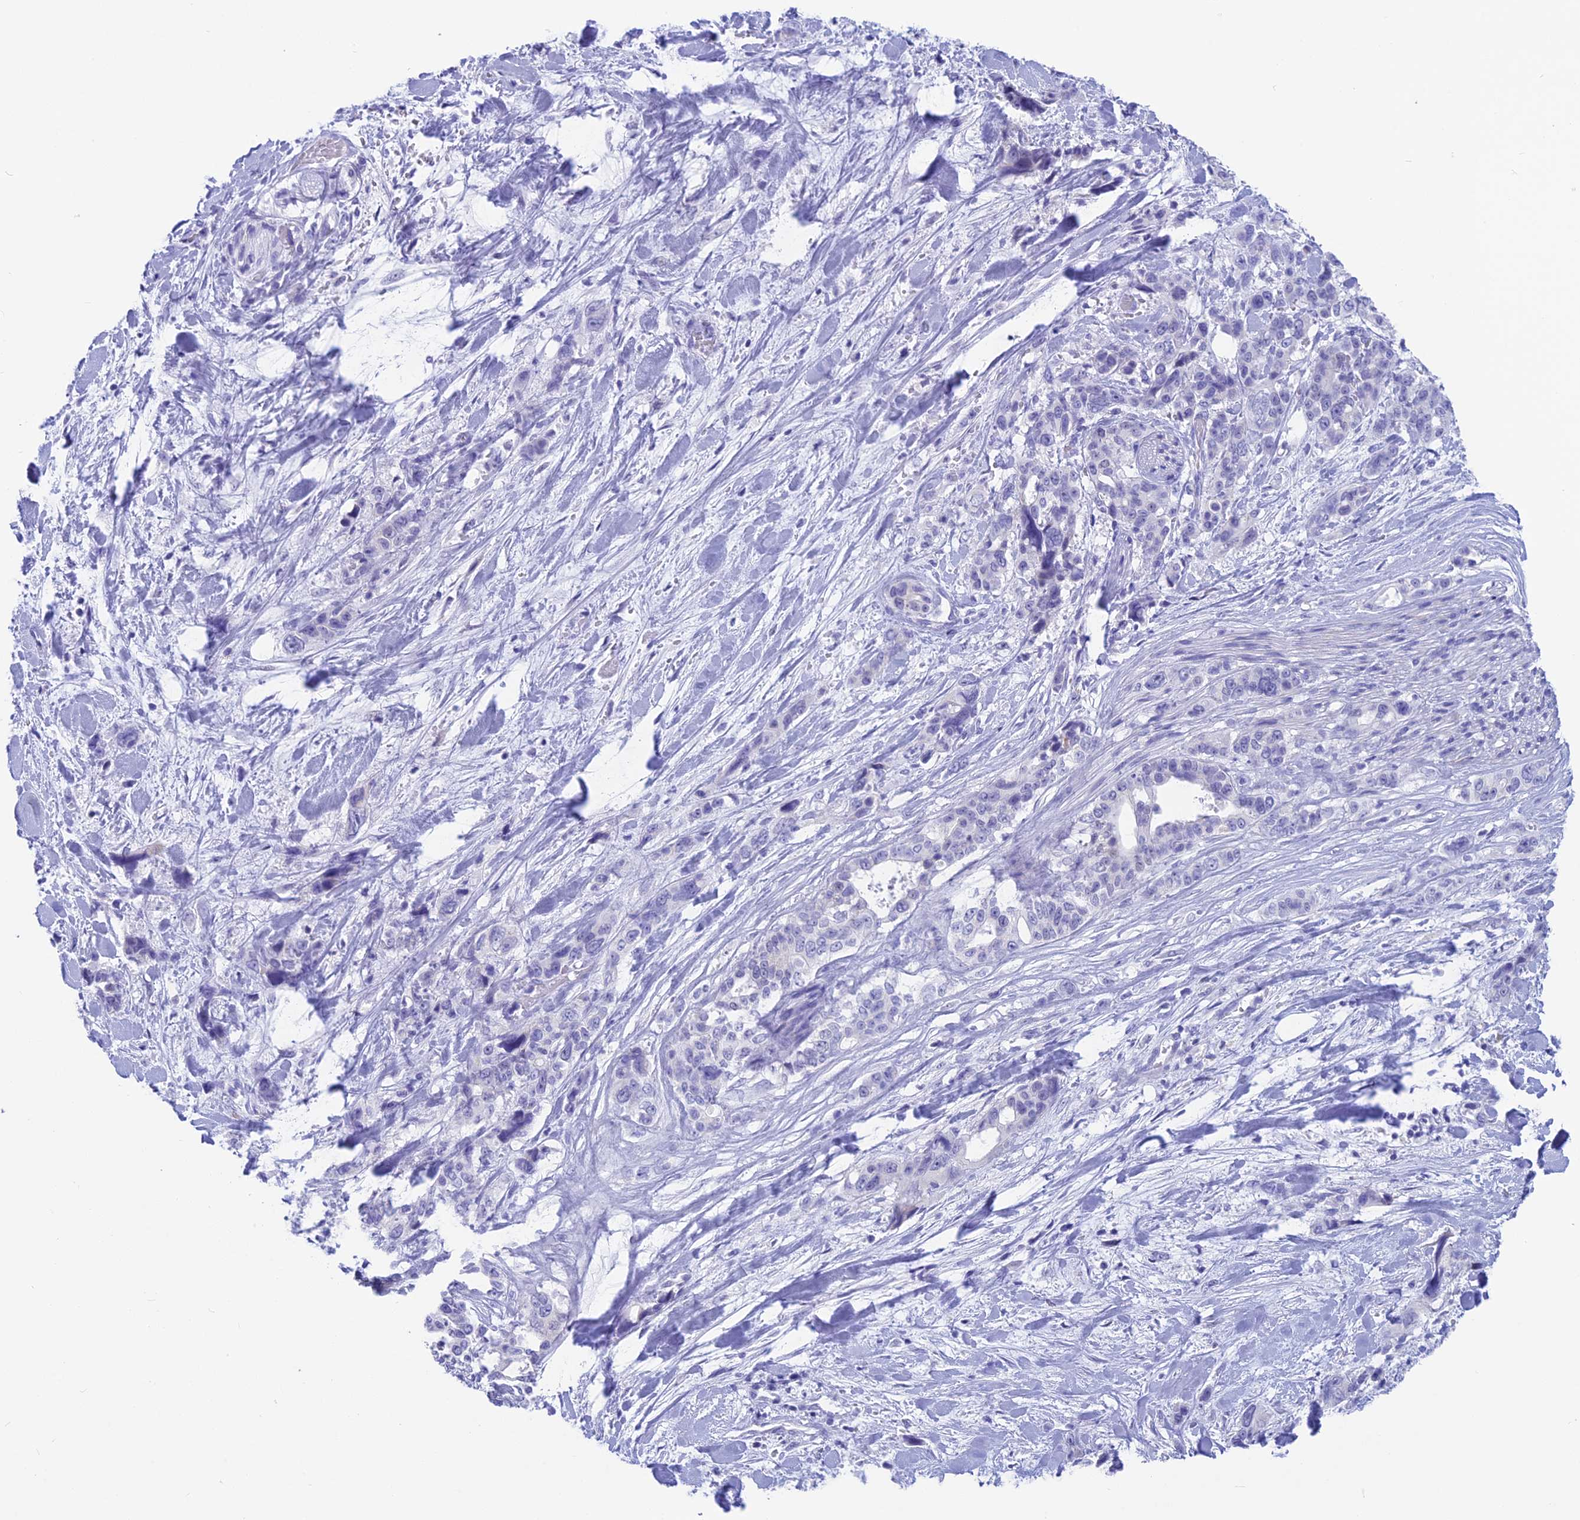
{"staining": {"intensity": "negative", "quantity": "none", "location": "none"}, "tissue": "pancreatic cancer", "cell_type": "Tumor cells", "image_type": "cancer", "snomed": [{"axis": "morphology", "description": "Adenocarcinoma, NOS"}, {"axis": "topography", "description": "Pancreas"}], "caption": "The image shows no significant expression in tumor cells of pancreatic cancer (adenocarcinoma).", "gene": "SNTN", "patient": {"sex": "male", "age": 46}}